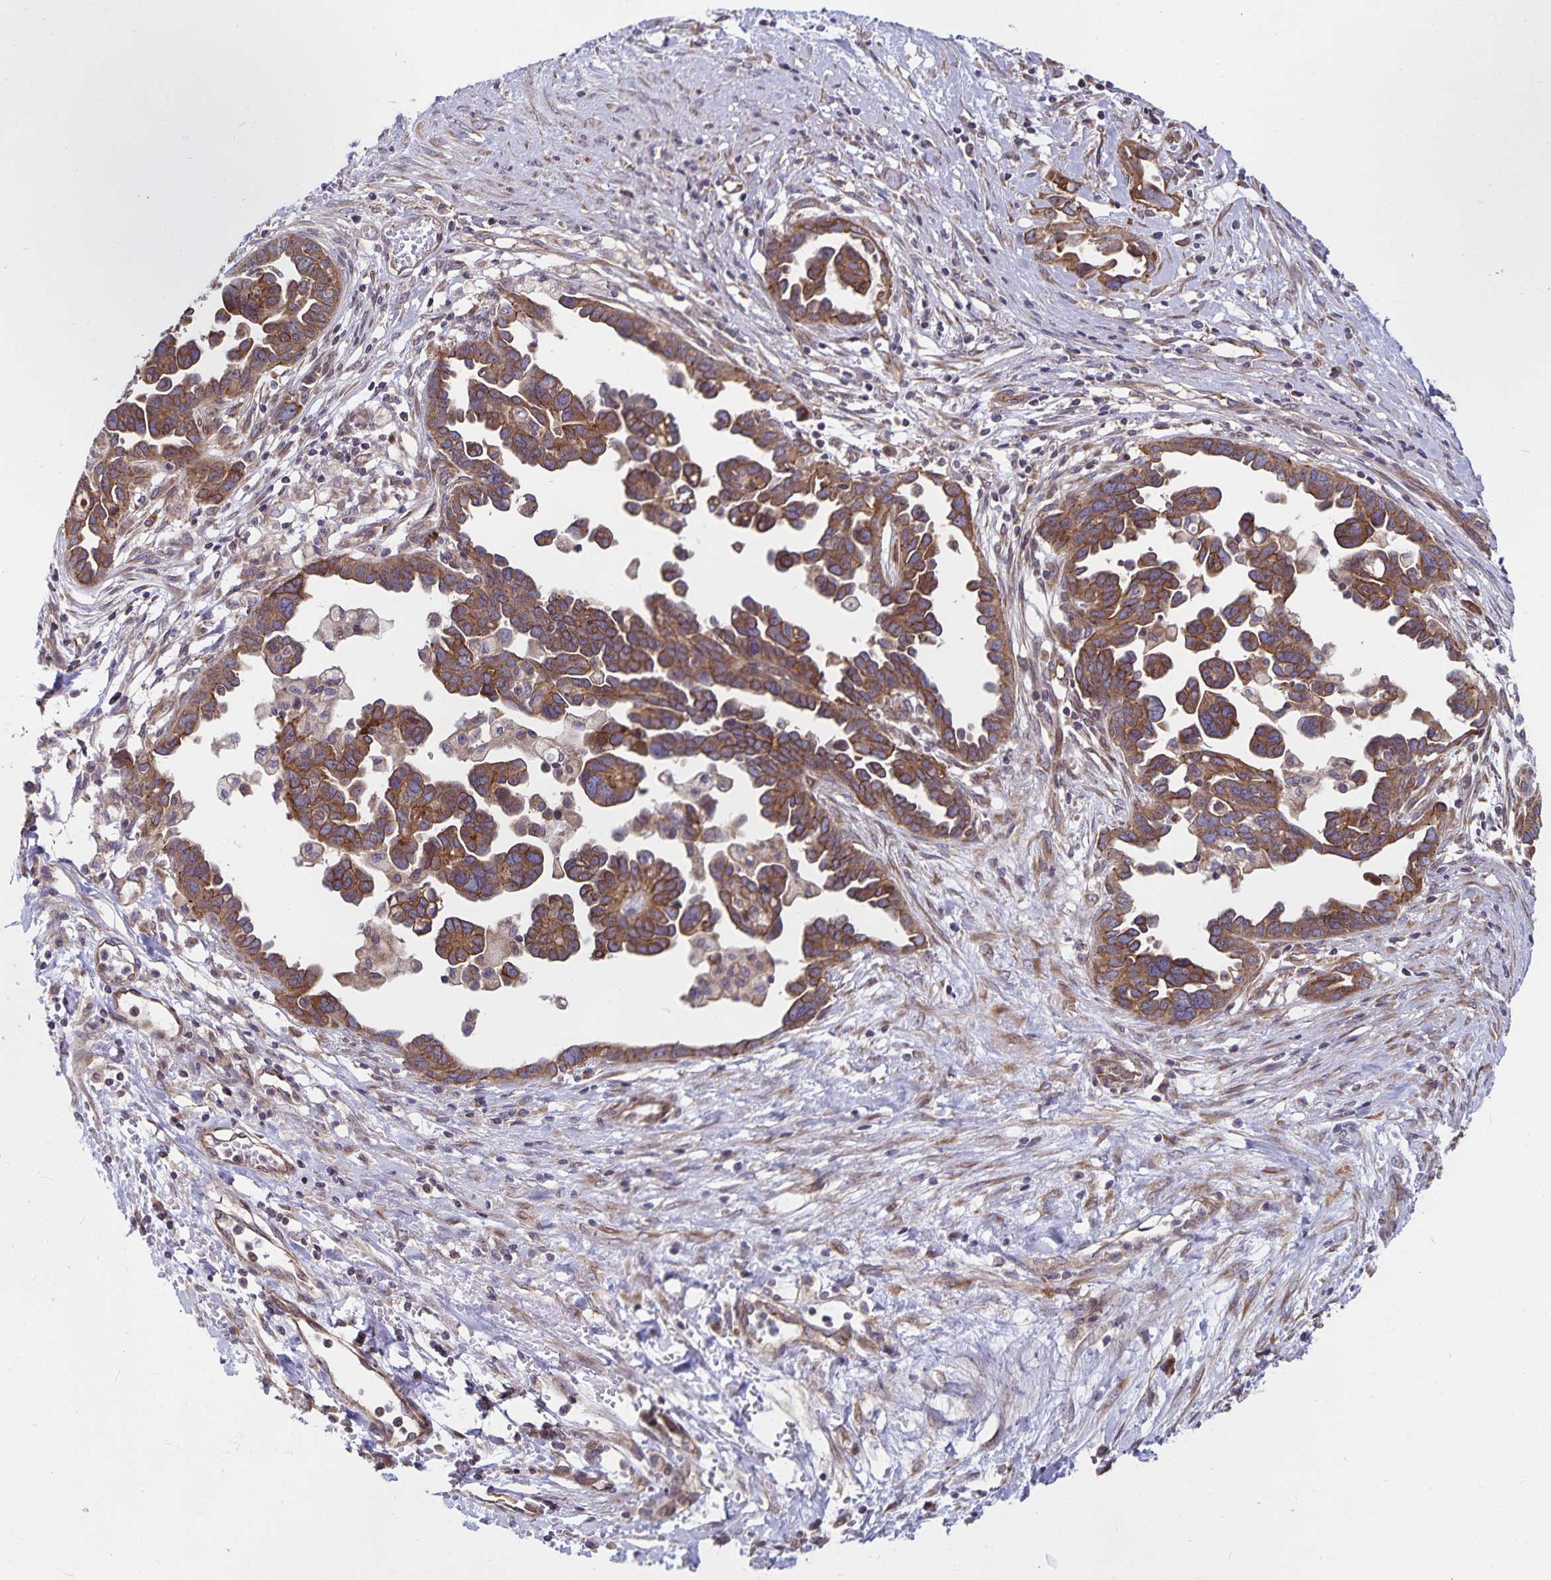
{"staining": {"intensity": "moderate", "quantity": ">75%", "location": "cytoplasmic/membranous"}, "tissue": "ovarian cancer", "cell_type": "Tumor cells", "image_type": "cancer", "snomed": [{"axis": "morphology", "description": "Cystadenocarcinoma, serous, NOS"}, {"axis": "topography", "description": "Ovary"}], "caption": "Ovarian cancer stained for a protein (brown) exhibits moderate cytoplasmic/membranous positive expression in about >75% of tumor cells.", "gene": "SEC62", "patient": {"sex": "female", "age": 54}}